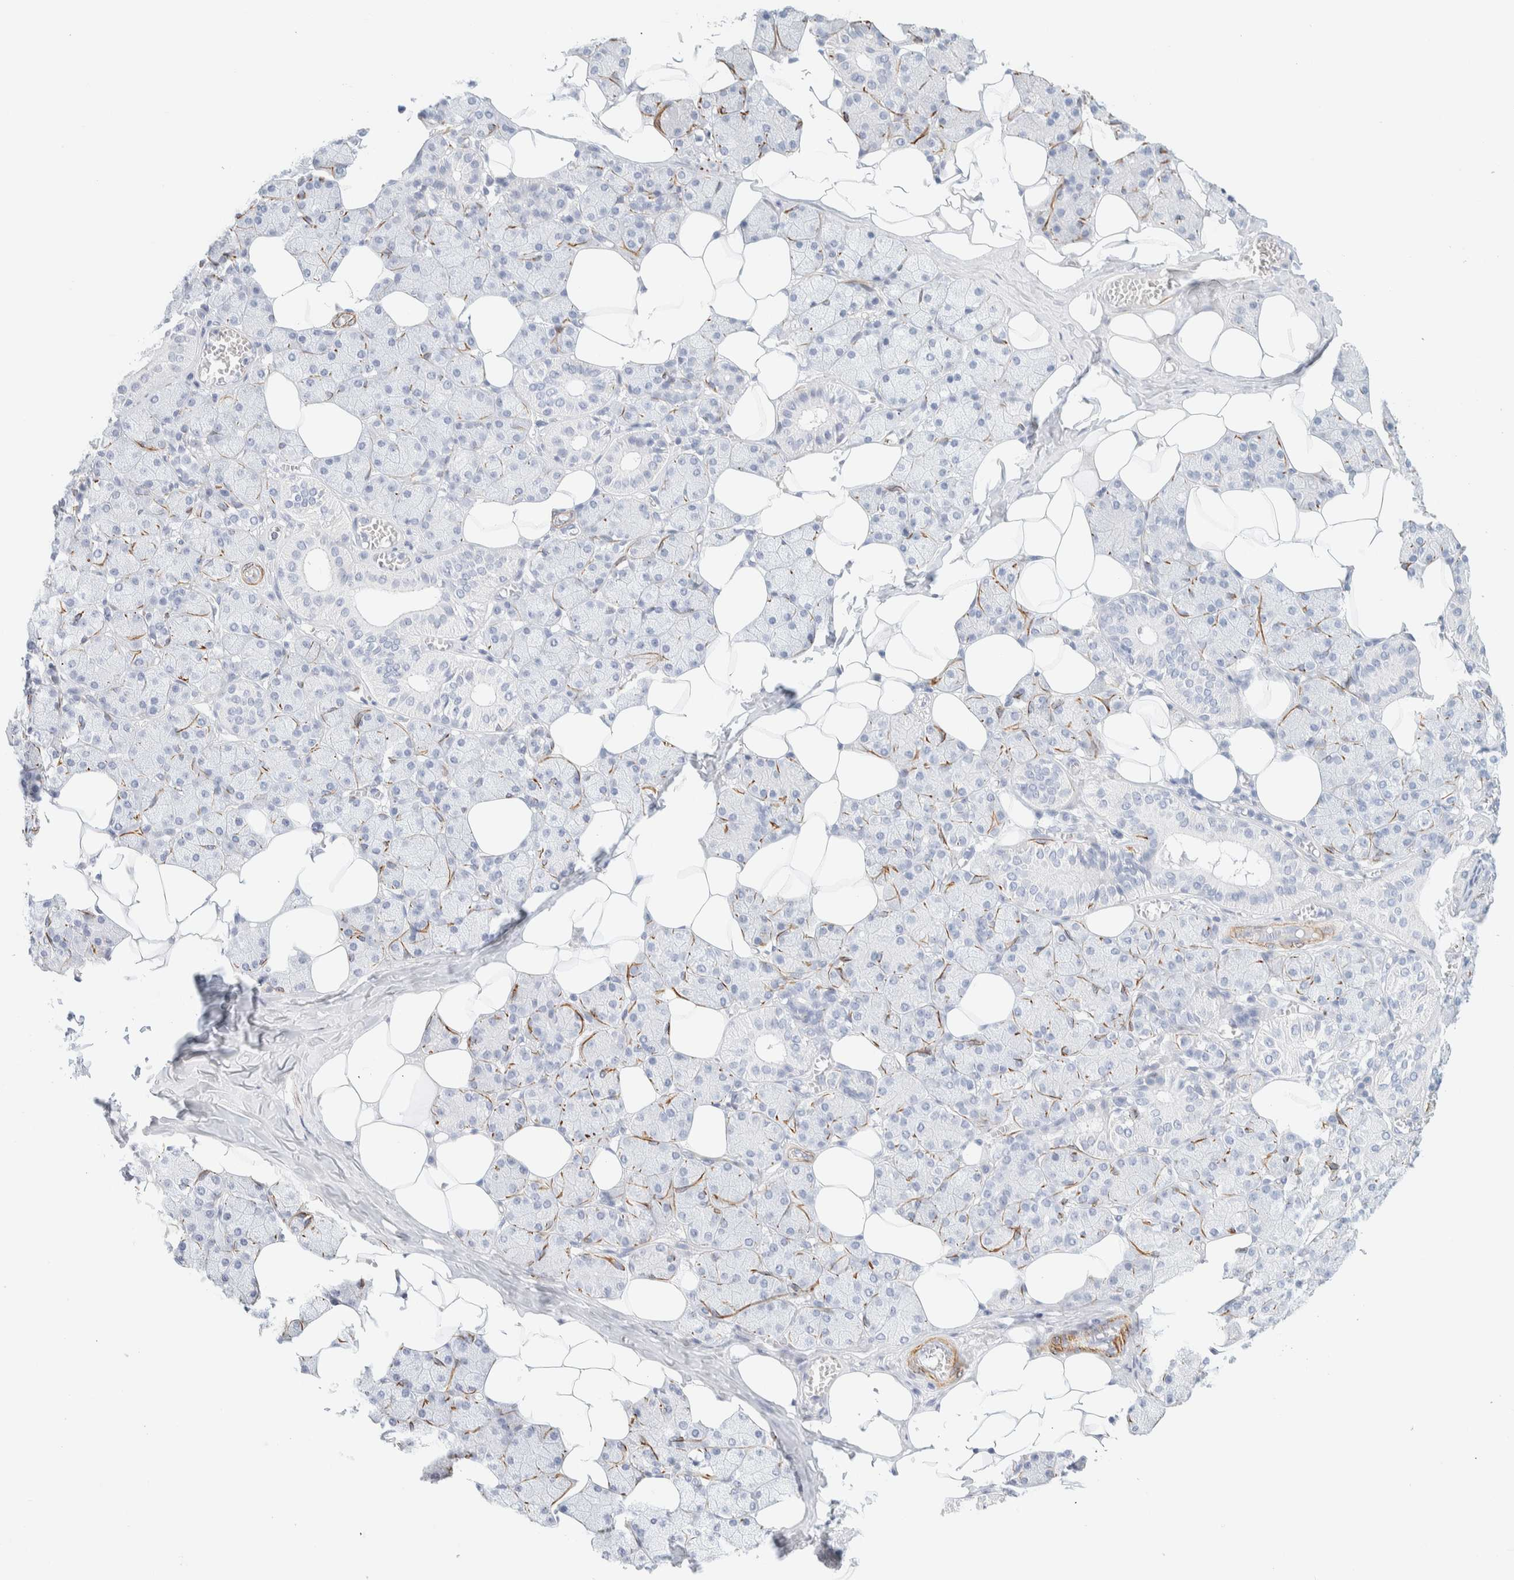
{"staining": {"intensity": "negative", "quantity": "none", "location": "none"}, "tissue": "salivary gland", "cell_type": "Glandular cells", "image_type": "normal", "snomed": [{"axis": "morphology", "description": "Normal tissue, NOS"}, {"axis": "topography", "description": "Salivary gland"}], "caption": "This is an immunohistochemistry histopathology image of benign human salivary gland. There is no expression in glandular cells.", "gene": "AFMID", "patient": {"sex": "female", "age": 33}}